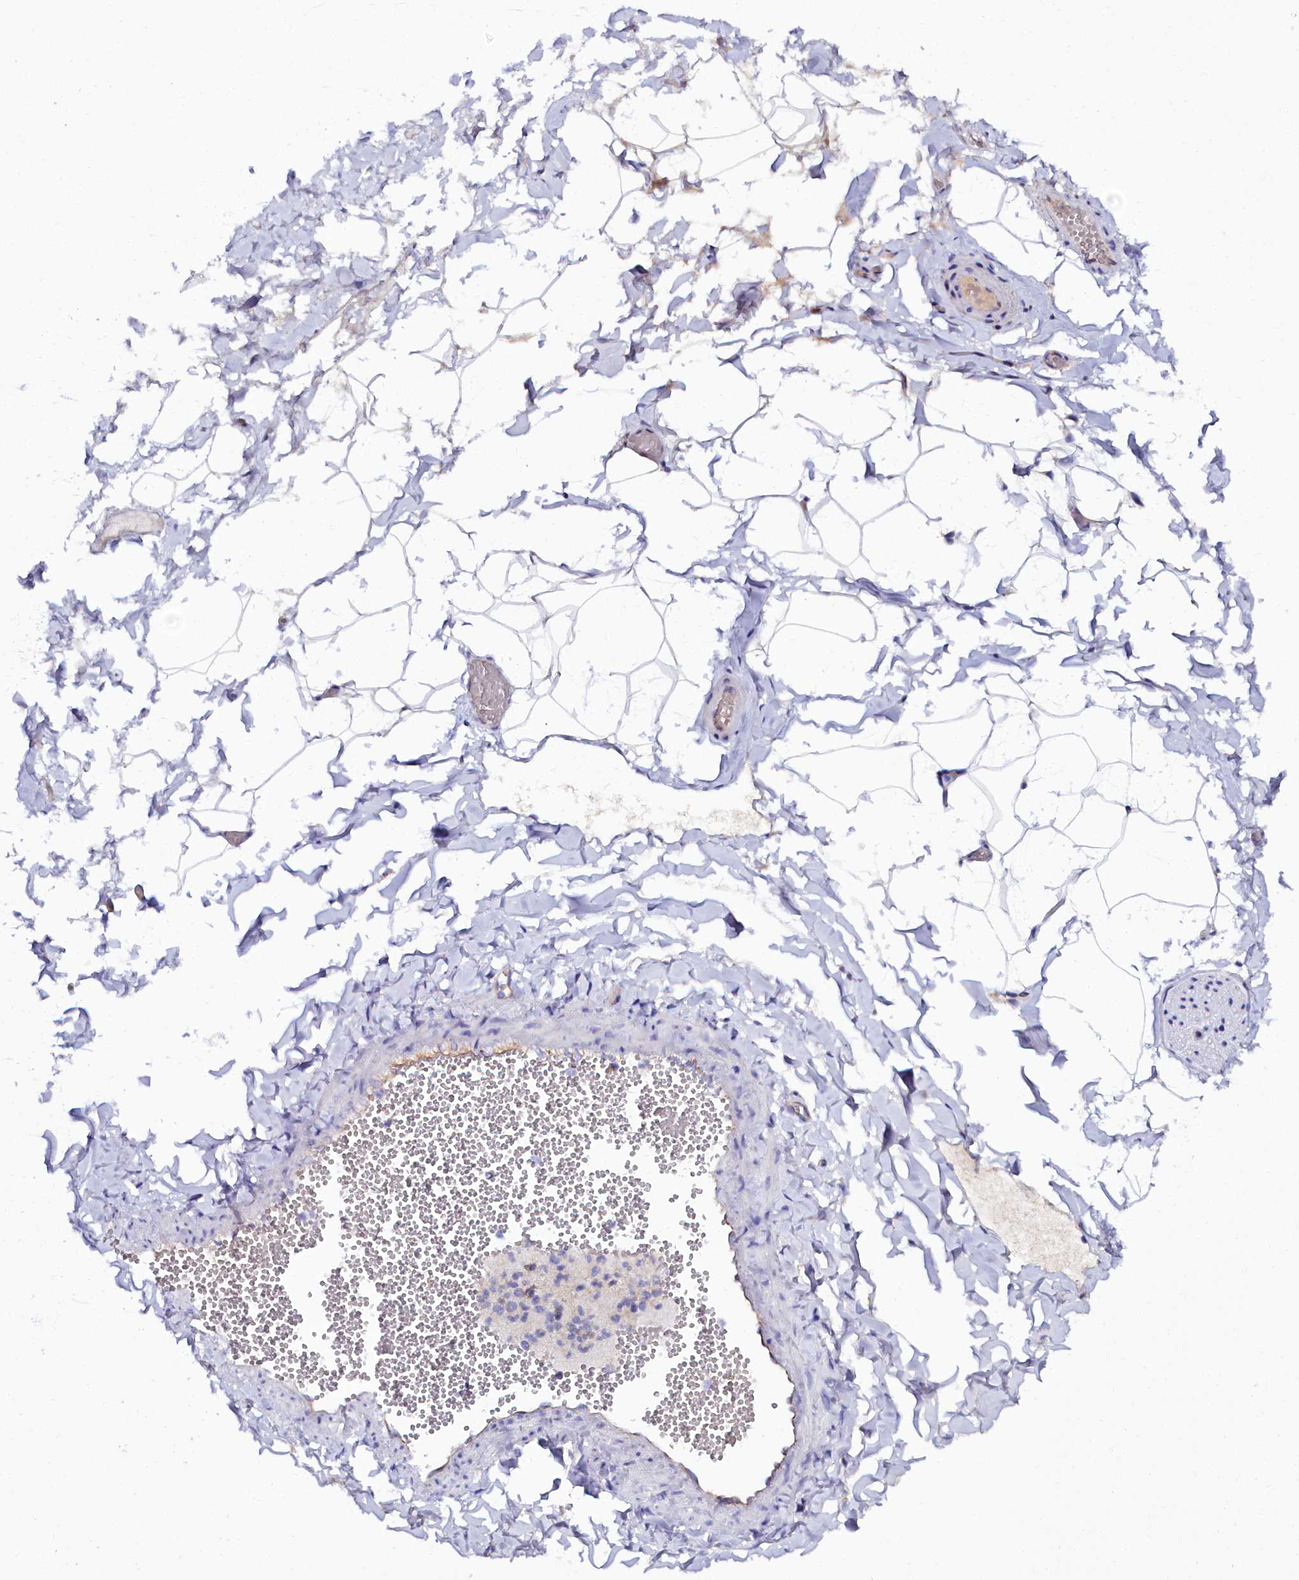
{"staining": {"intensity": "negative", "quantity": "none", "location": "none"}, "tissue": "adipose tissue", "cell_type": "Adipocytes", "image_type": "normal", "snomed": [{"axis": "morphology", "description": "Normal tissue, NOS"}, {"axis": "topography", "description": "Gallbladder"}, {"axis": "topography", "description": "Peripheral nerve tissue"}], "caption": "This histopathology image is of normal adipose tissue stained with immunohistochemistry (IHC) to label a protein in brown with the nuclei are counter-stained blue. There is no expression in adipocytes.", "gene": "SLC49A3", "patient": {"sex": "male", "age": 38}}